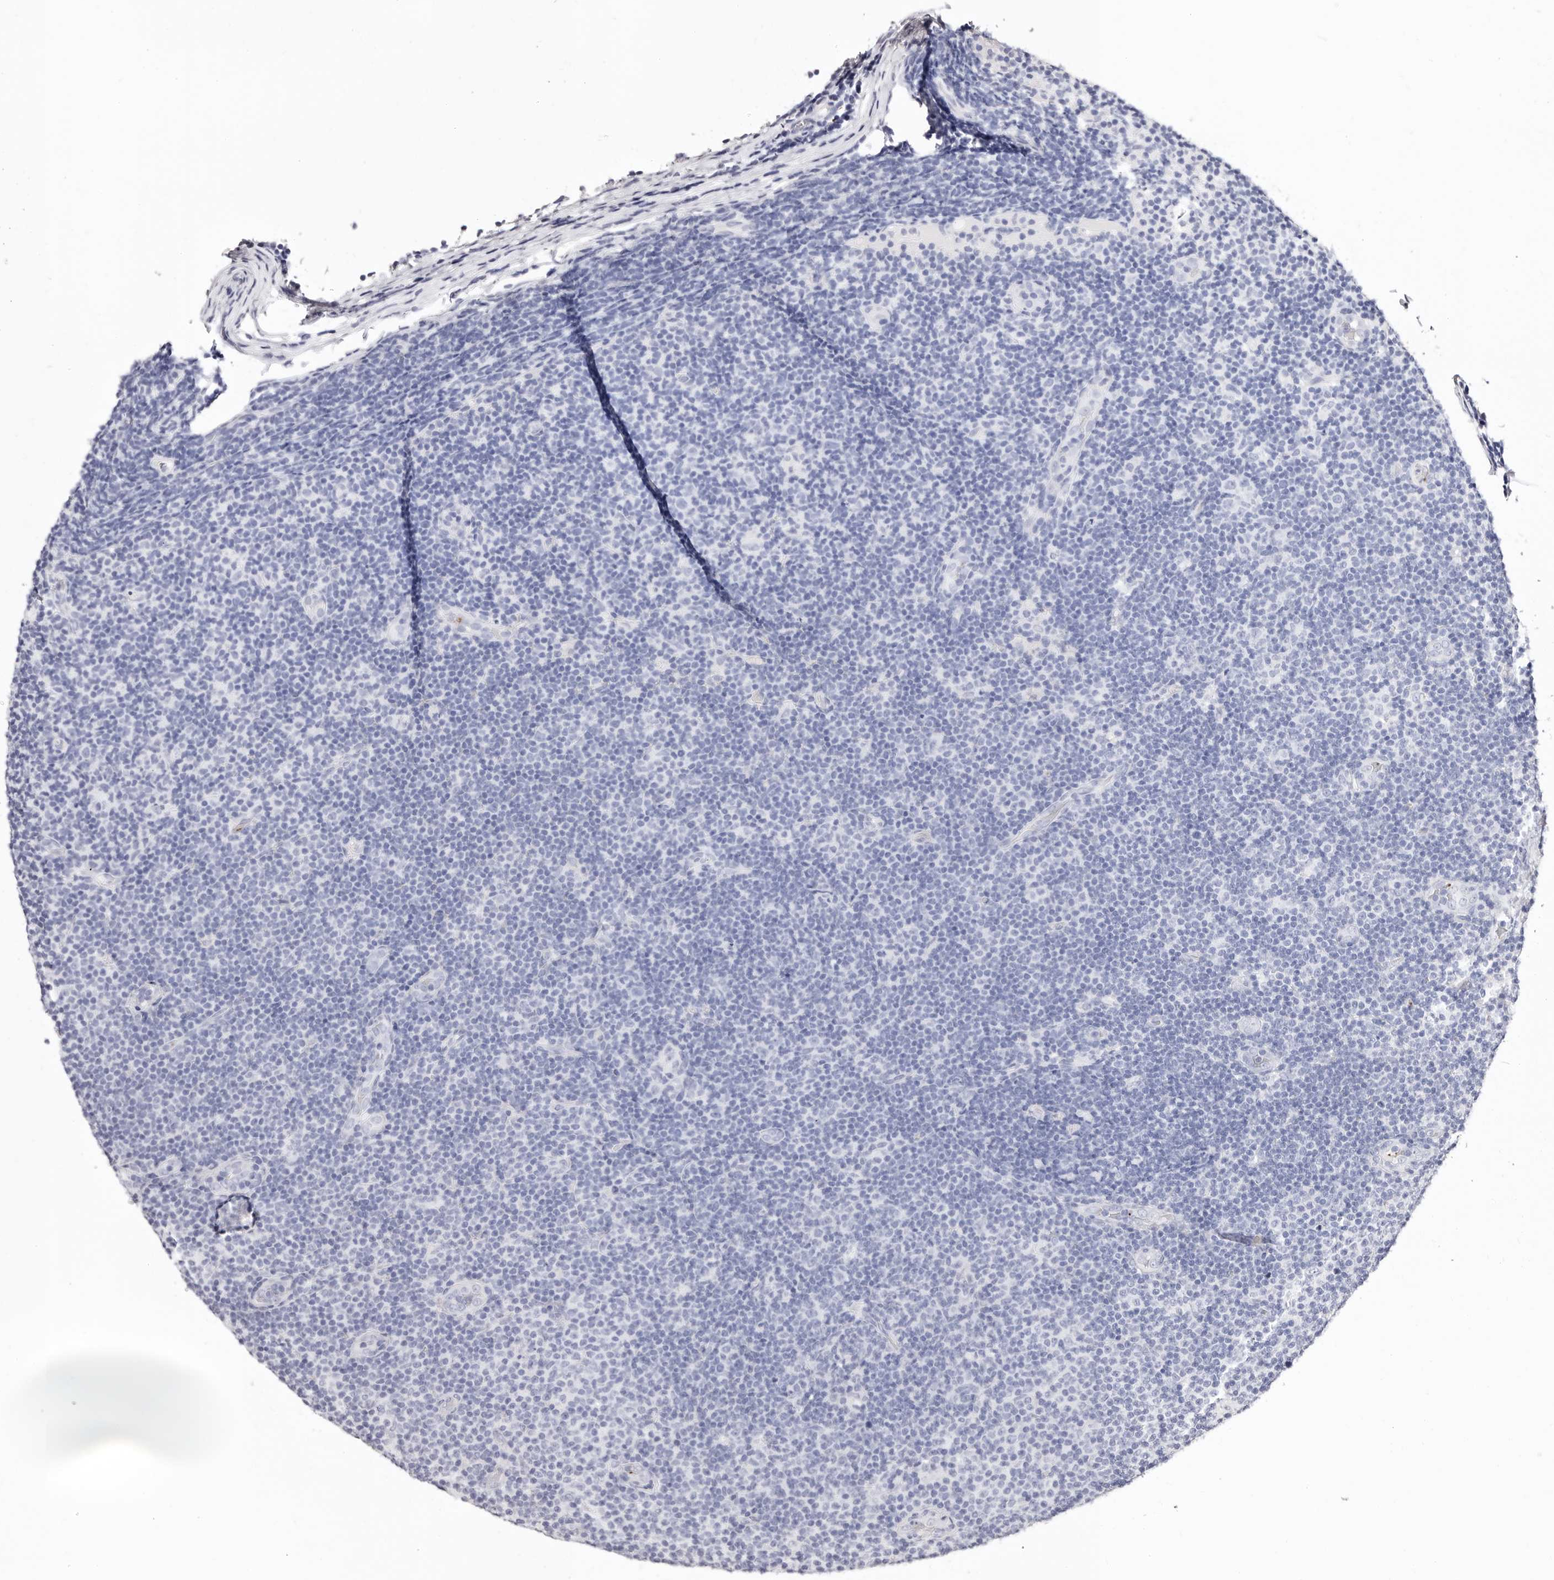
{"staining": {"intensity": "negative", "quantity": "none", "location": "none"}, "tissue": "lymphoma", "cell_type": "Tumor cells", "image_type": "cancer", "snomed": [{"axis": "morphology", "description": "Malignant lymphoma, non-Hodgkin's type, Low grade"}, {"axis": "topography", "description": "Lymph node"}], "caption": "Immunohistochemistry micrograph of lymphoma stained for a protein (brown), which displays no staining in tumor cells.", "gene": "PF4", "patient": {"sex": "male", "age": 83}}